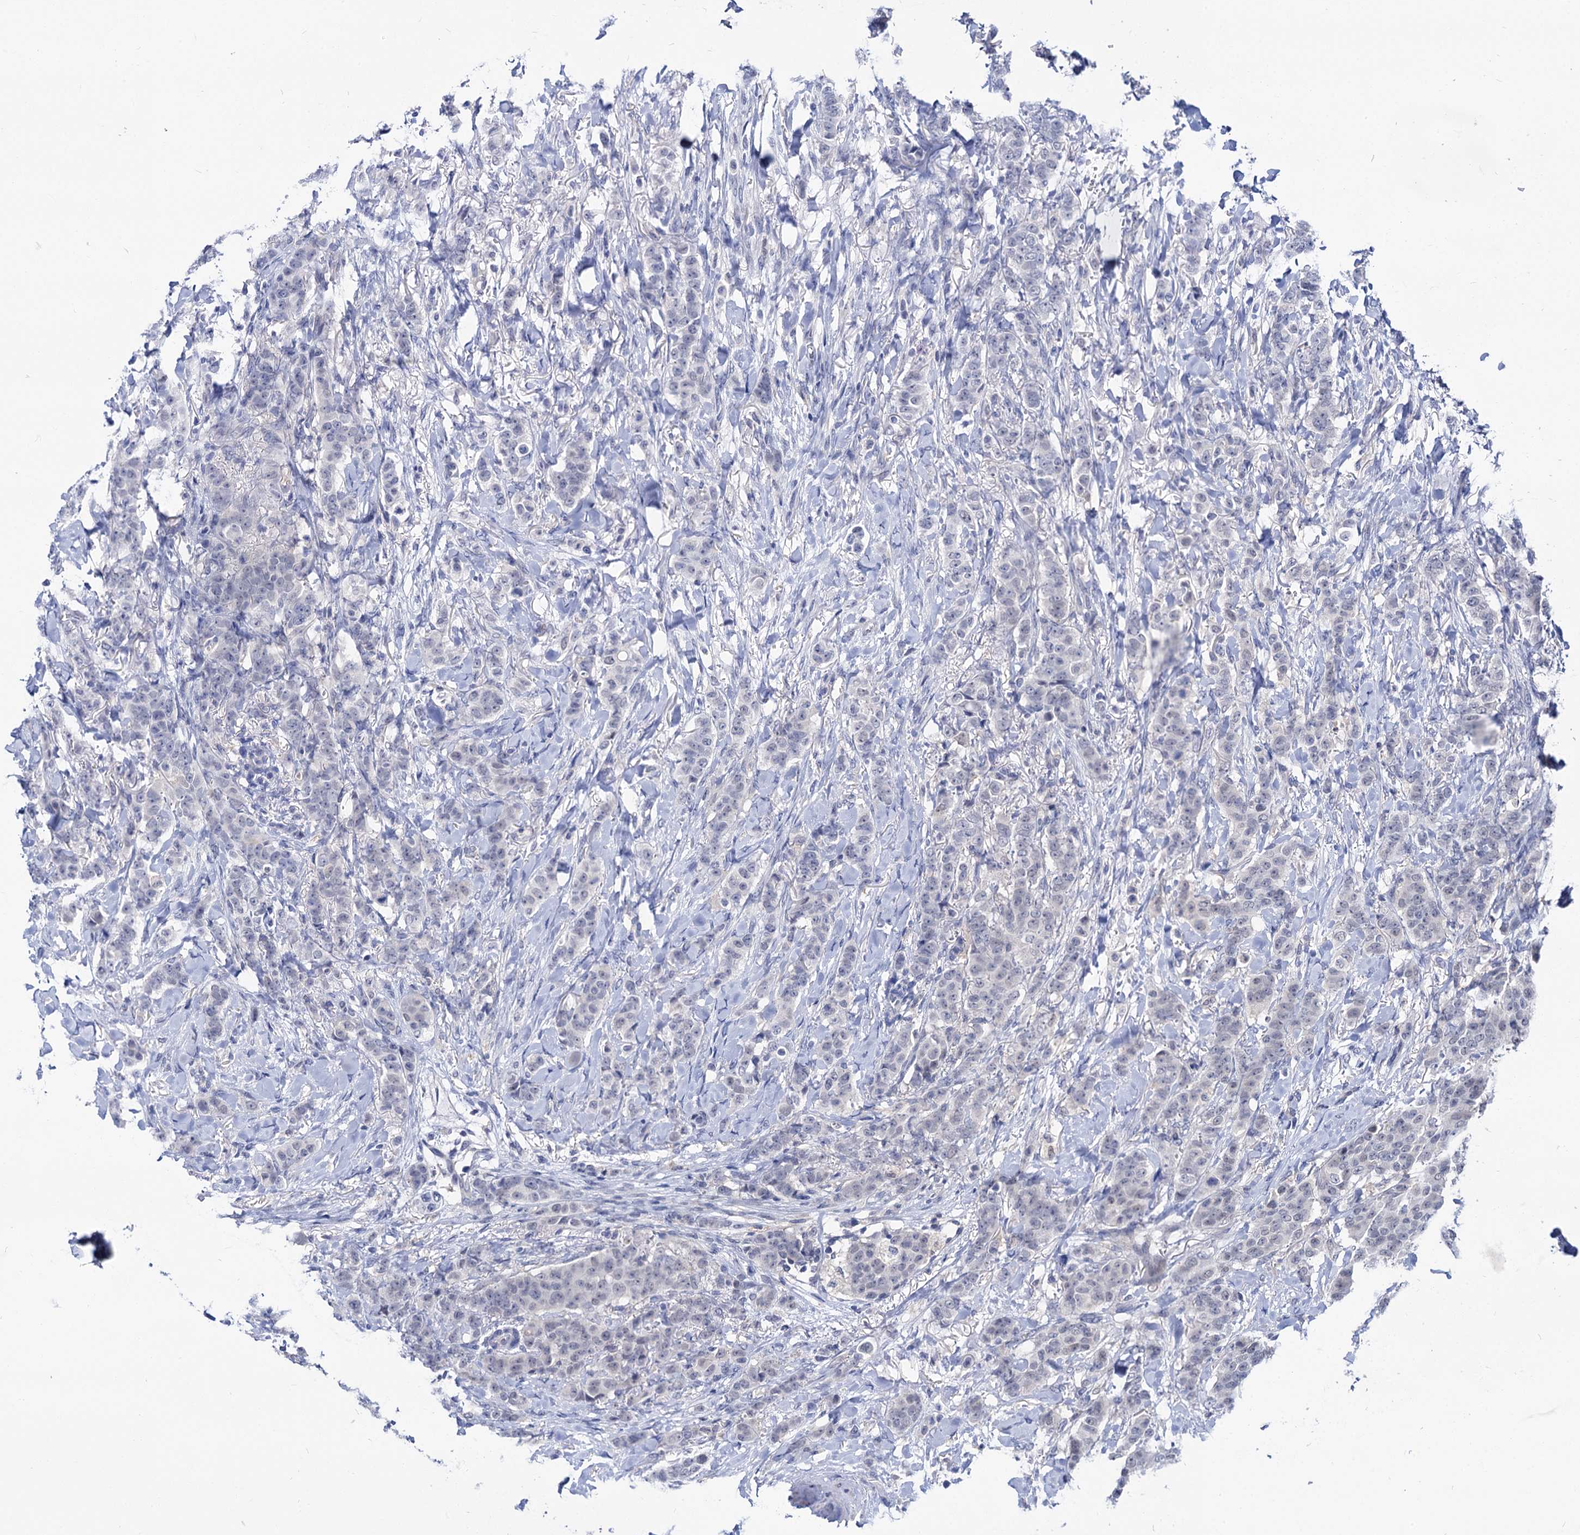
{"staining": {"intensity": "negative", "quantity": "none", "location": "none"}, "tissue": "breast cancer", "cell_type": "Tumor cells", "image_type": "cancer", "snomed": [{"axis": "morphology", "description": "Duct carcinoma"}, {"axis": "topography", "description": "Breast"}], "caption": "Immunohistochemistry histopathology image of neoplastic tissue: breast cancer (intraductal carcinoma) stained with DAB displays no significant protein positivity in tumor cells.", "gene": "NEK10", "patient": {"sex": "female", "age": 40}}